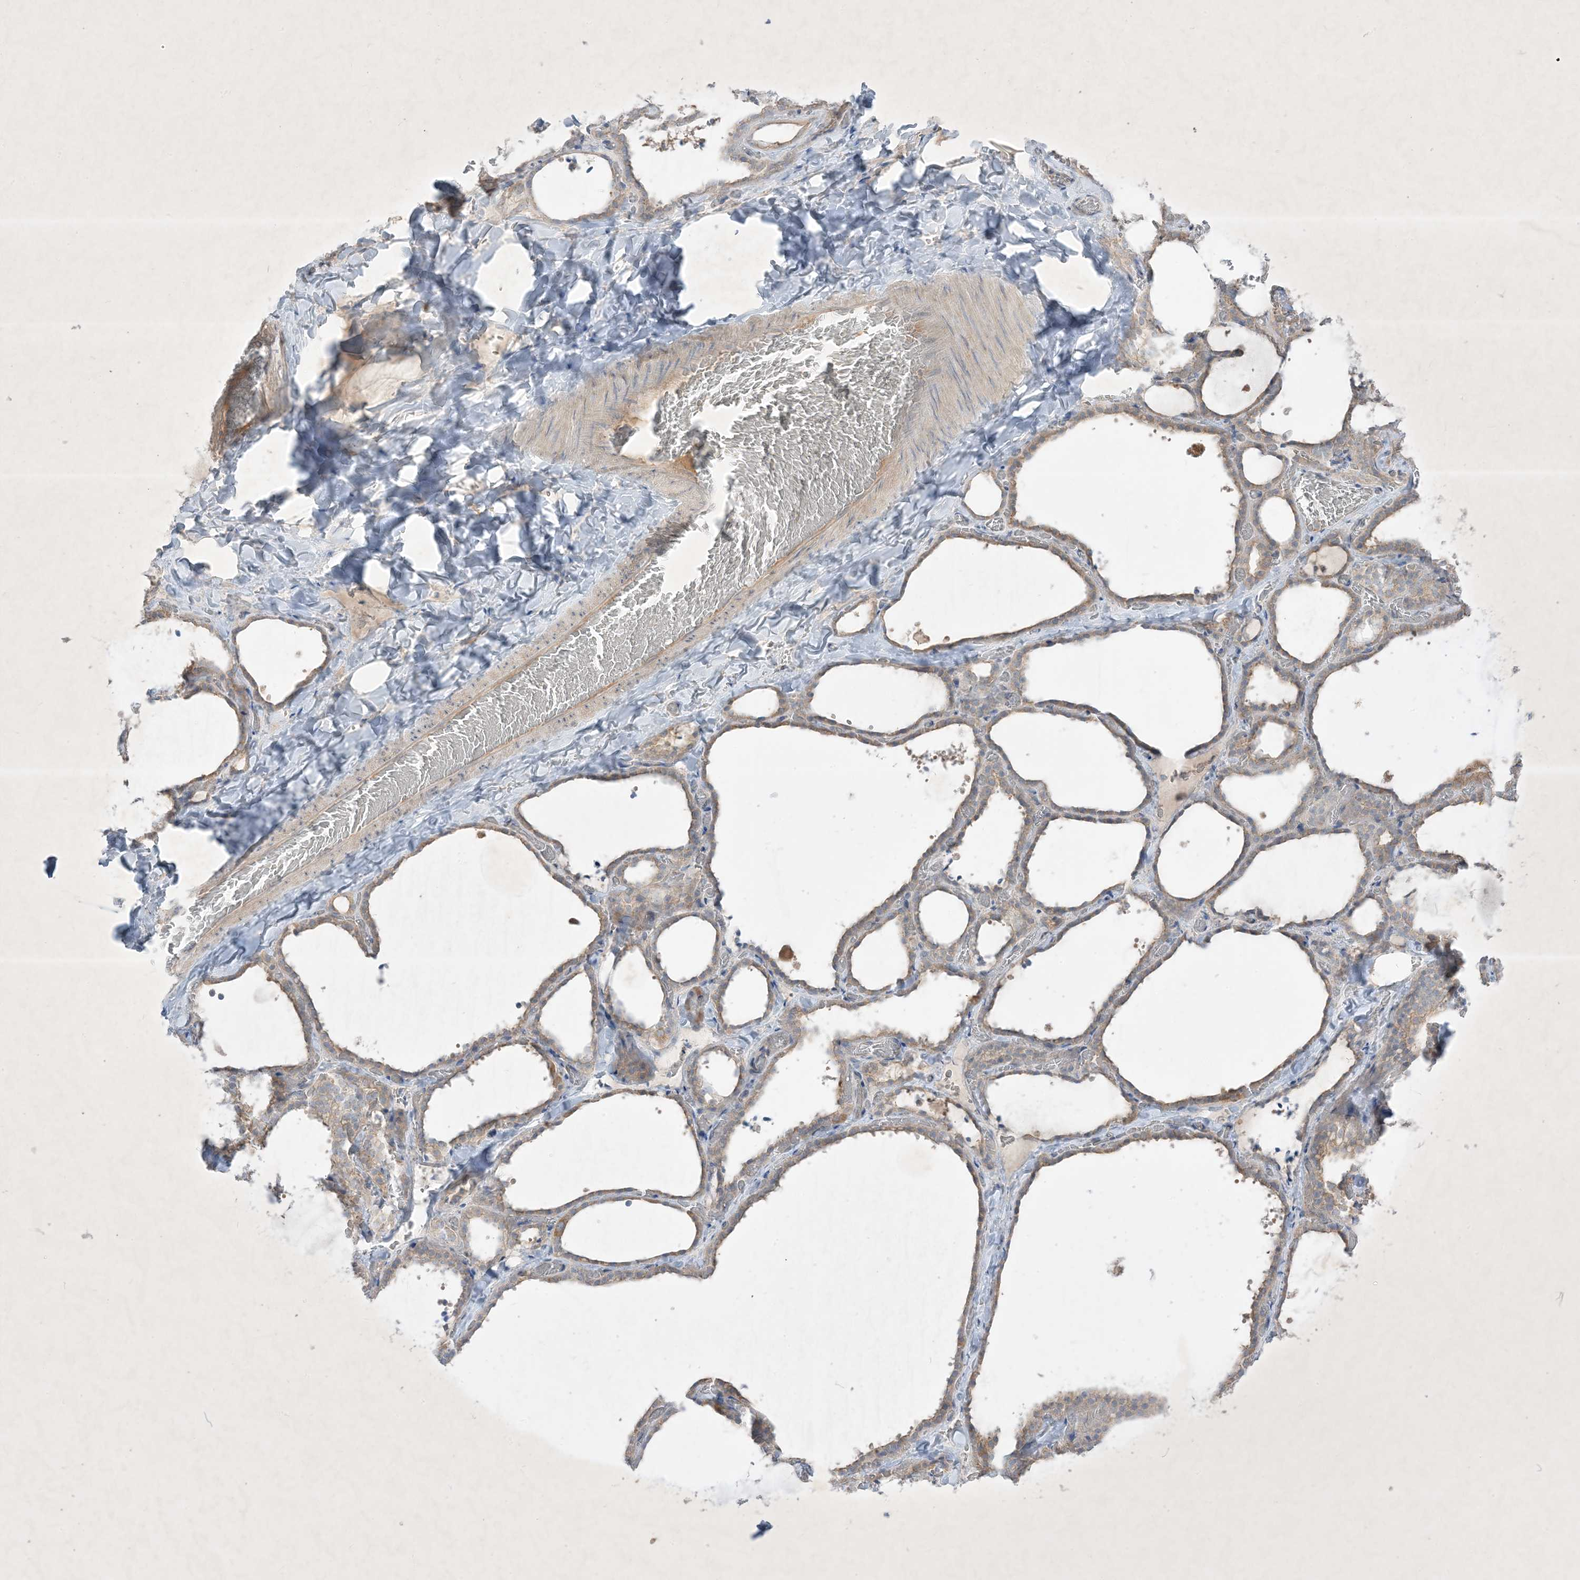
{"staining": {"intensity": "moderate", "quantity": "25%-75%", "location": "cytoplasmic/membranous"}, "tissue": "thyroid gland", "cell_type": "Glandular cells", "image_type": "normal", "snomed": [{"axis": "morphology", "description": "Normal tissue, NOS"}, {"axis": "topography", "description": "Thyroid gland"}], "caption": "High-power microscopy captured an immunohistochemistry (IHC) image of unremarkable thyroid gland, revealing moderate cytoplasmic/membranous staining in approximately 25%-75% of glandular cells. Nuclei are stained in blue.", "gene": "PLEKHA3", "patient": {"sex": "female", "age": 22}}